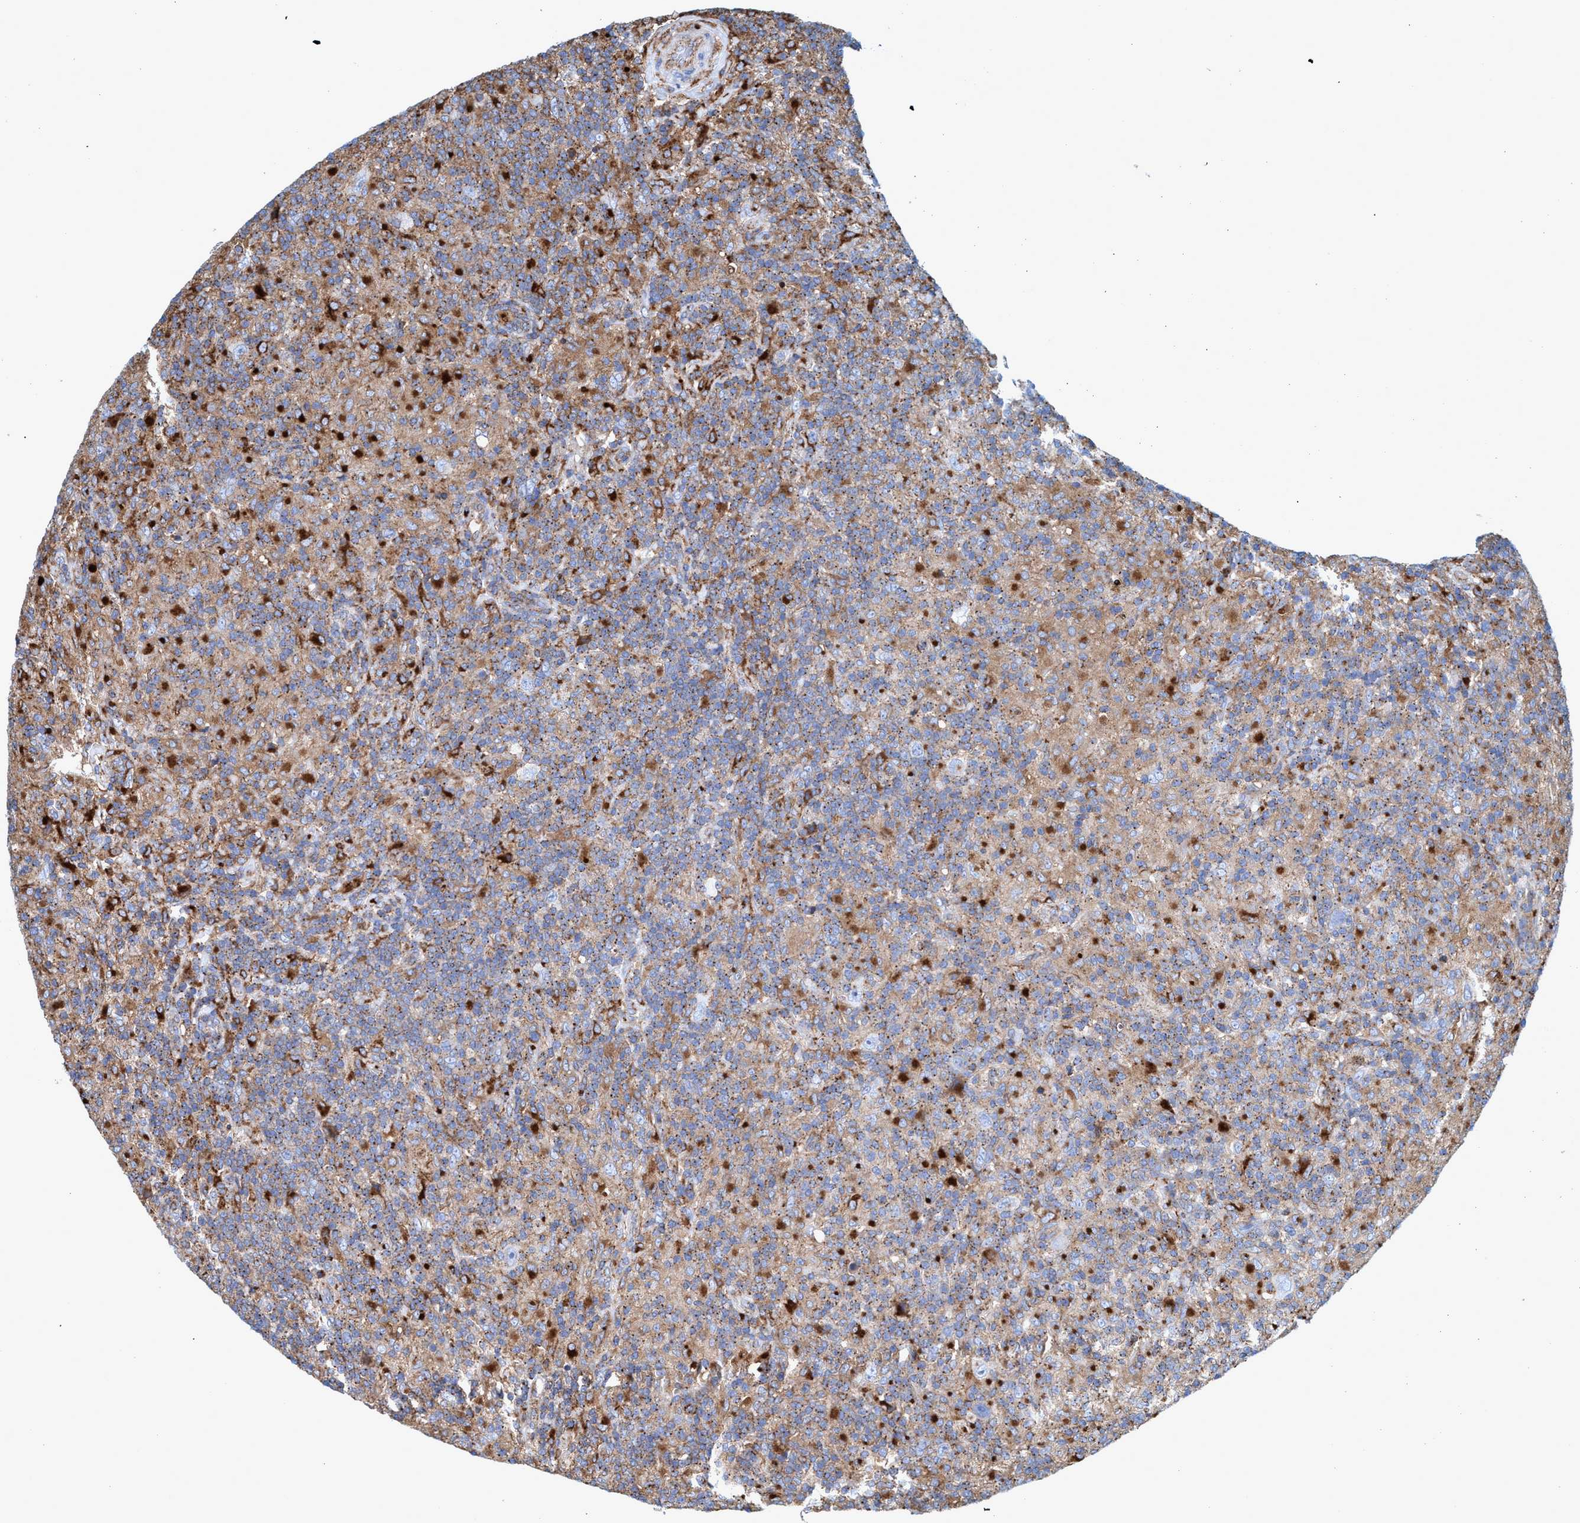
{"staining": {"intensity": "weak", "quantity": "<25%", "location": "cytoplasmic/membranous"}, "tissue": "lymphoma", "cell_type": "Tumor cells", "image_type": "cancer", "snomed": [{"axis": "morphology", "description": "Hodgkin's disease, NOS"}, {"axis": "topography", "description": "Lymph node"}], "caption": "A micrograph of human lymphoma is negative for staining in tumor cells.", "gene": "TRIM65", "patient": {"sex": "male", "age": 70}}